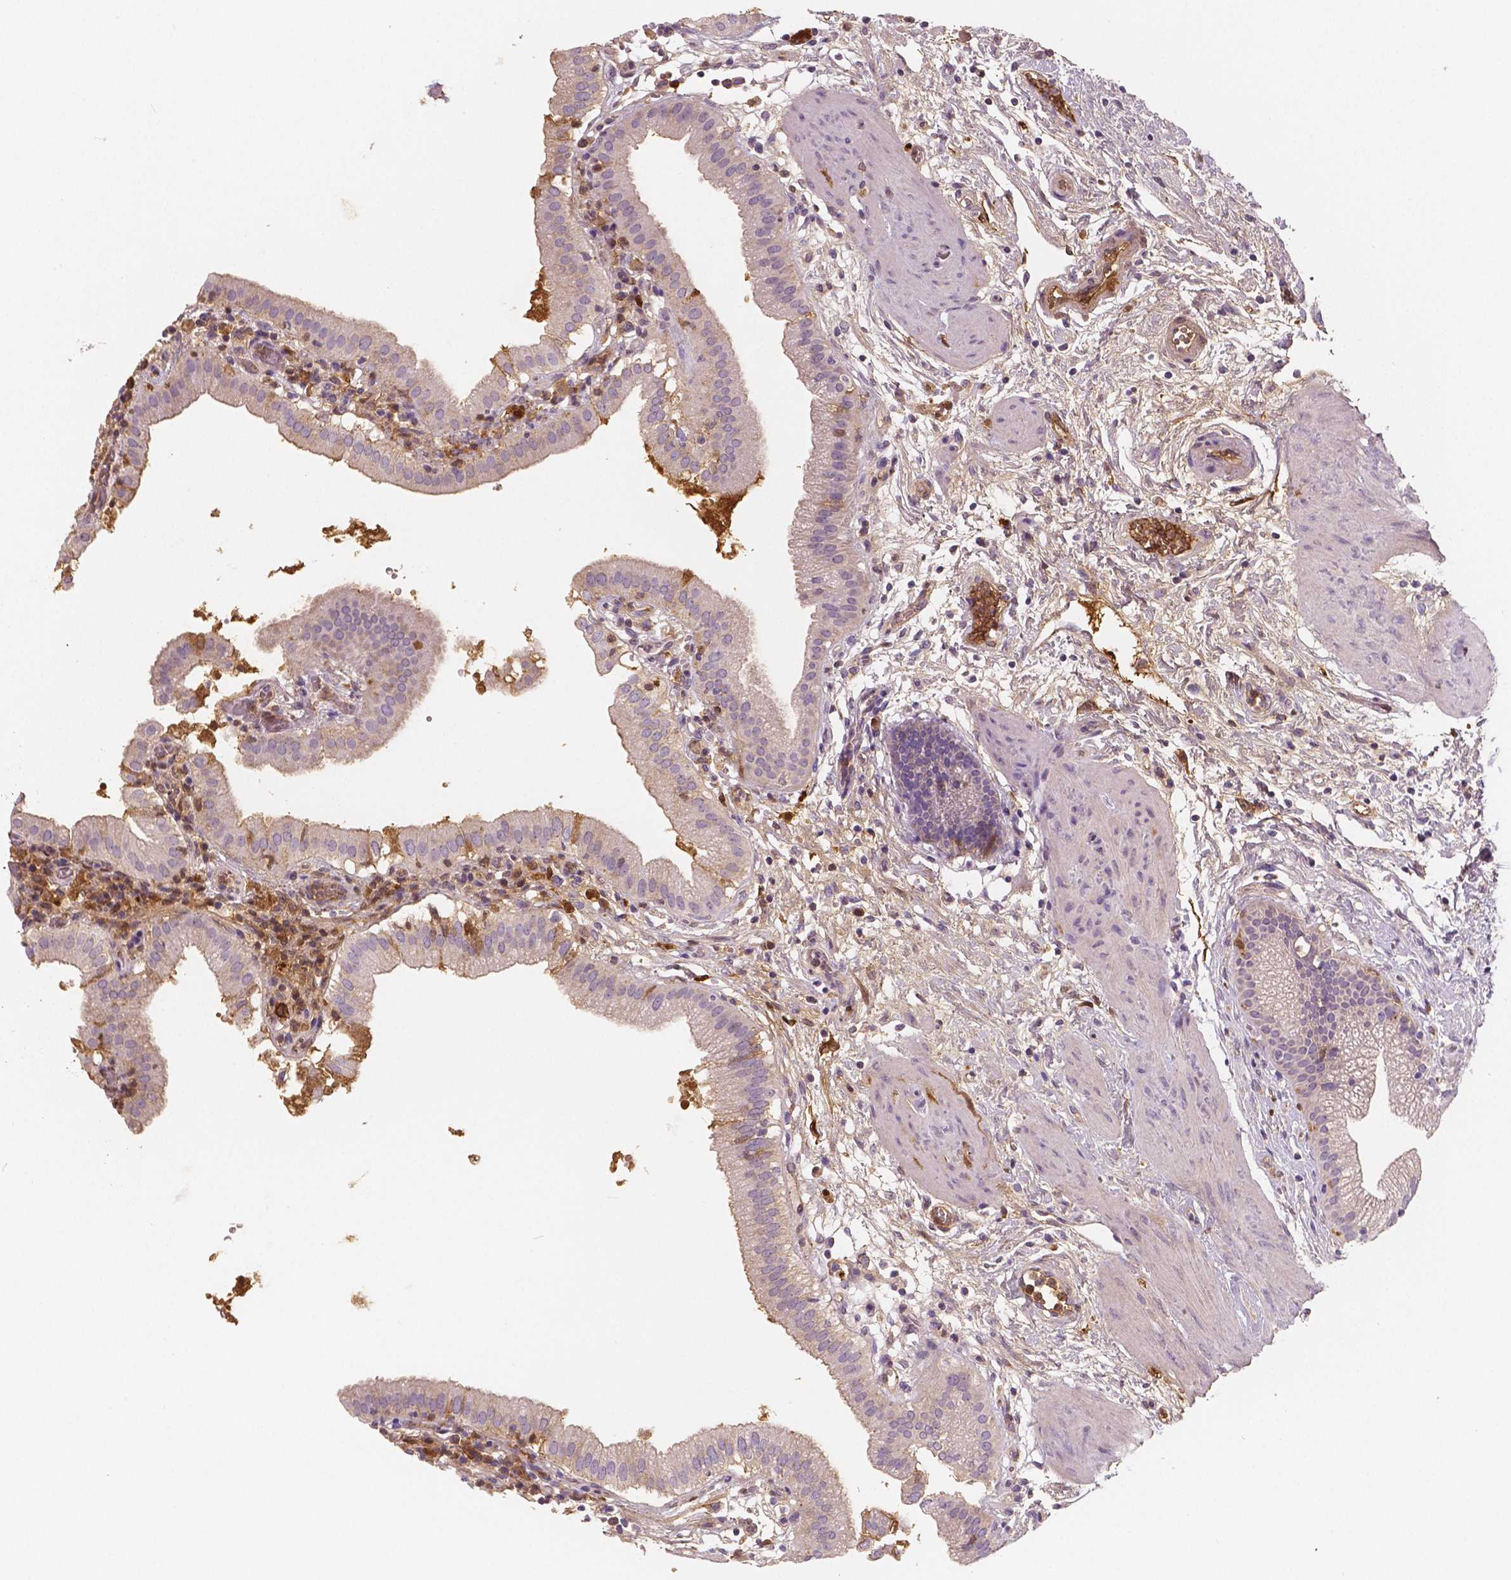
{"staining": {"intensity": "weak", "quantity": "<25%", "location": "cytoplasmic/membranous"}, "tissue": "gallbladder", "cell_type": "Glandular cells", "image_type": "normal", "snomed": [{"axis": "morphology", "description": "Normal tissue, NOS"}, {"axis": "topography", "description": "Gallbladder"}], "caption": "A photomicrograph of gallbladder stained for a protein exhibits no brown staining in glandular cells. (Immunohistochemistry (ihc), brightfield microscopy, high magnification).", "gene": "APOA4", "patient": {"sex": "female", "age": 65}}